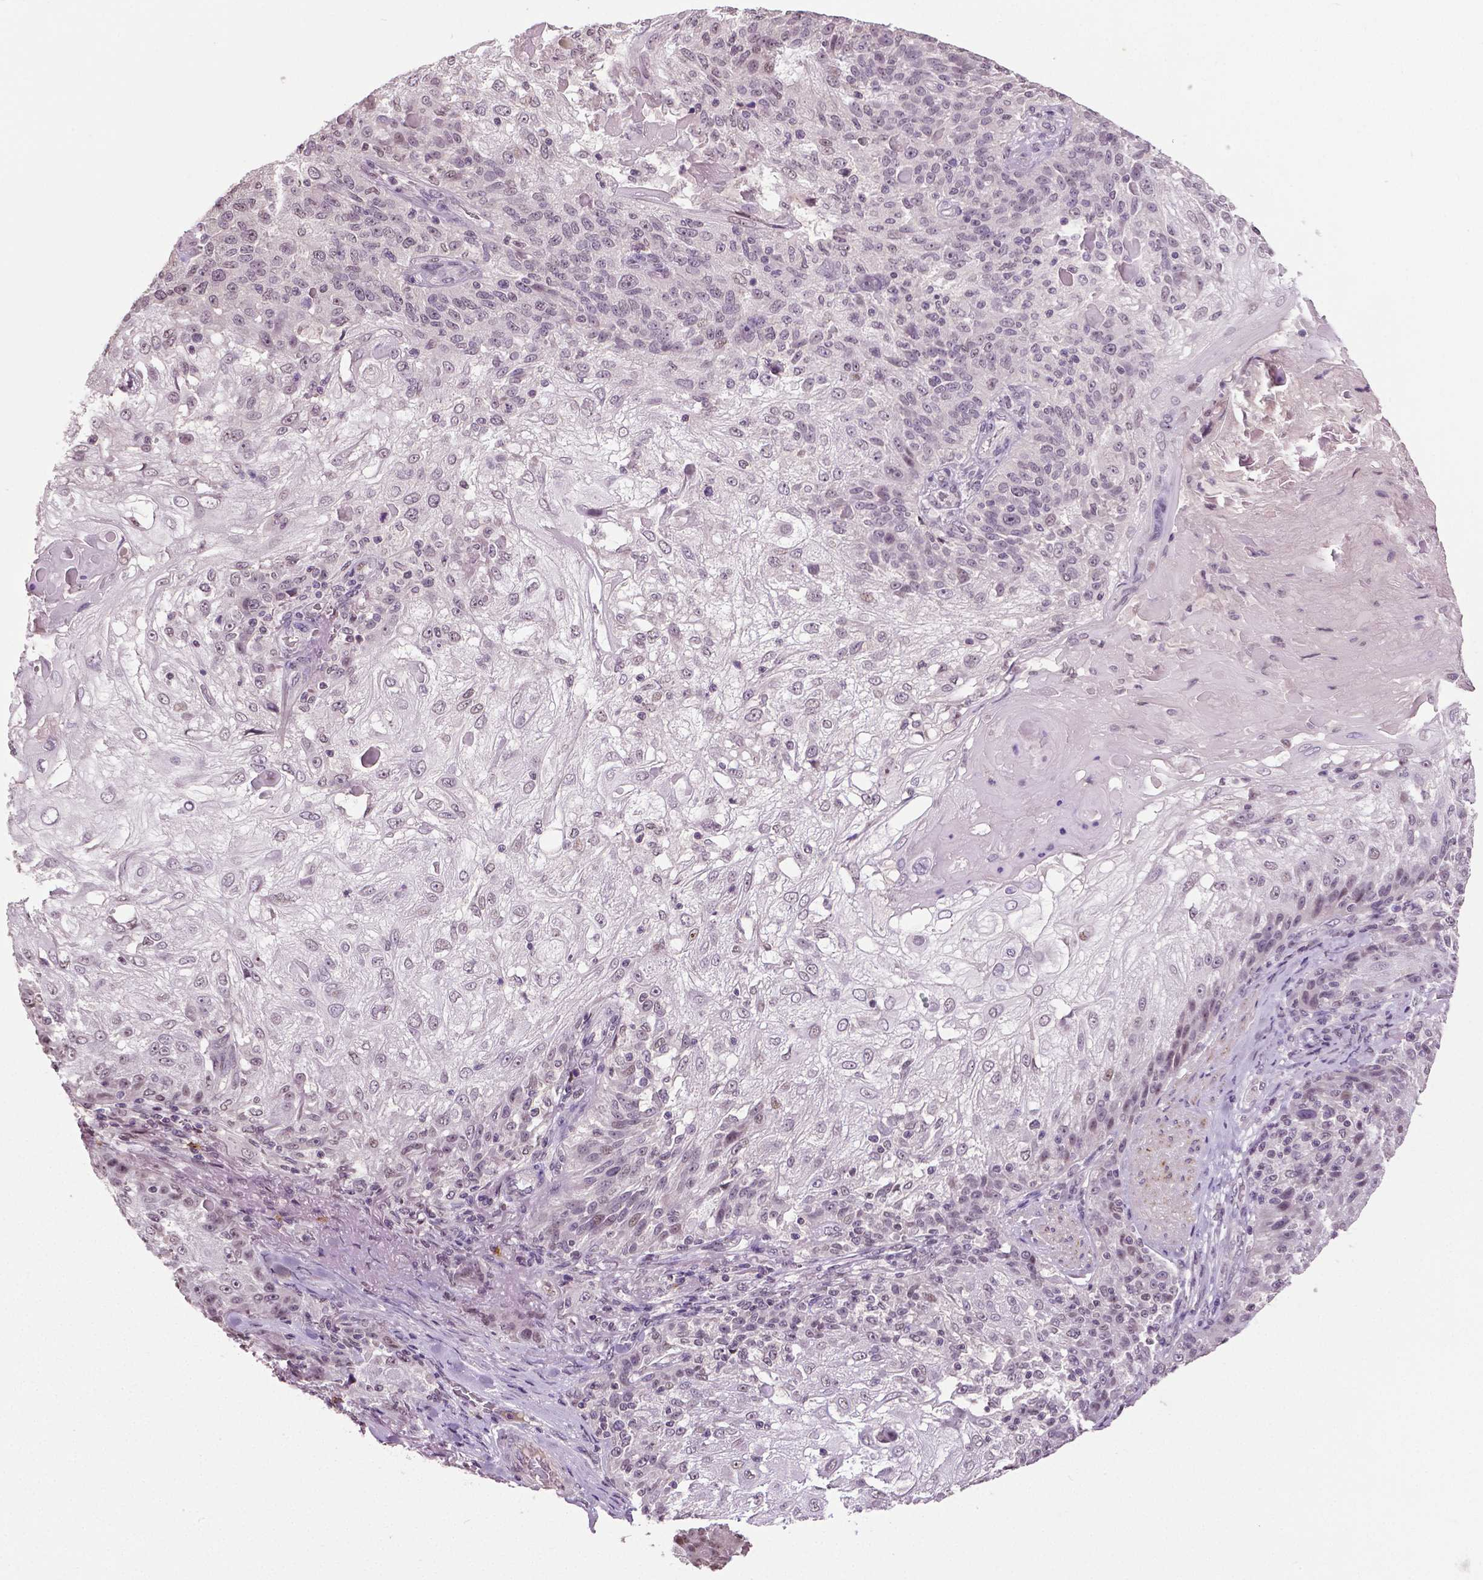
{"staining": {"intensity": "weak", "quantity": "<25%", "location": "nuclear"}, "tissue": "skin cancer", "cell_type": "Tumor cells", "image_type": "cancer", "snomed": [{"axis": "morphology", "description": "Normal tissue, NOS"}, {"axis": "morphology", "description": "Squamous cell carcinoma, NOS"}, {"axis": "topography", "description": "Skin"}], "caption": "Immunohistochemistry (IHC) image of neoplastic tissue: skin squamous cell carcinoma stained with DAB shows no significant protein staining in tumor cells.", "gene": "DLX5", "patient": {"sex": "female", "age": 83}}